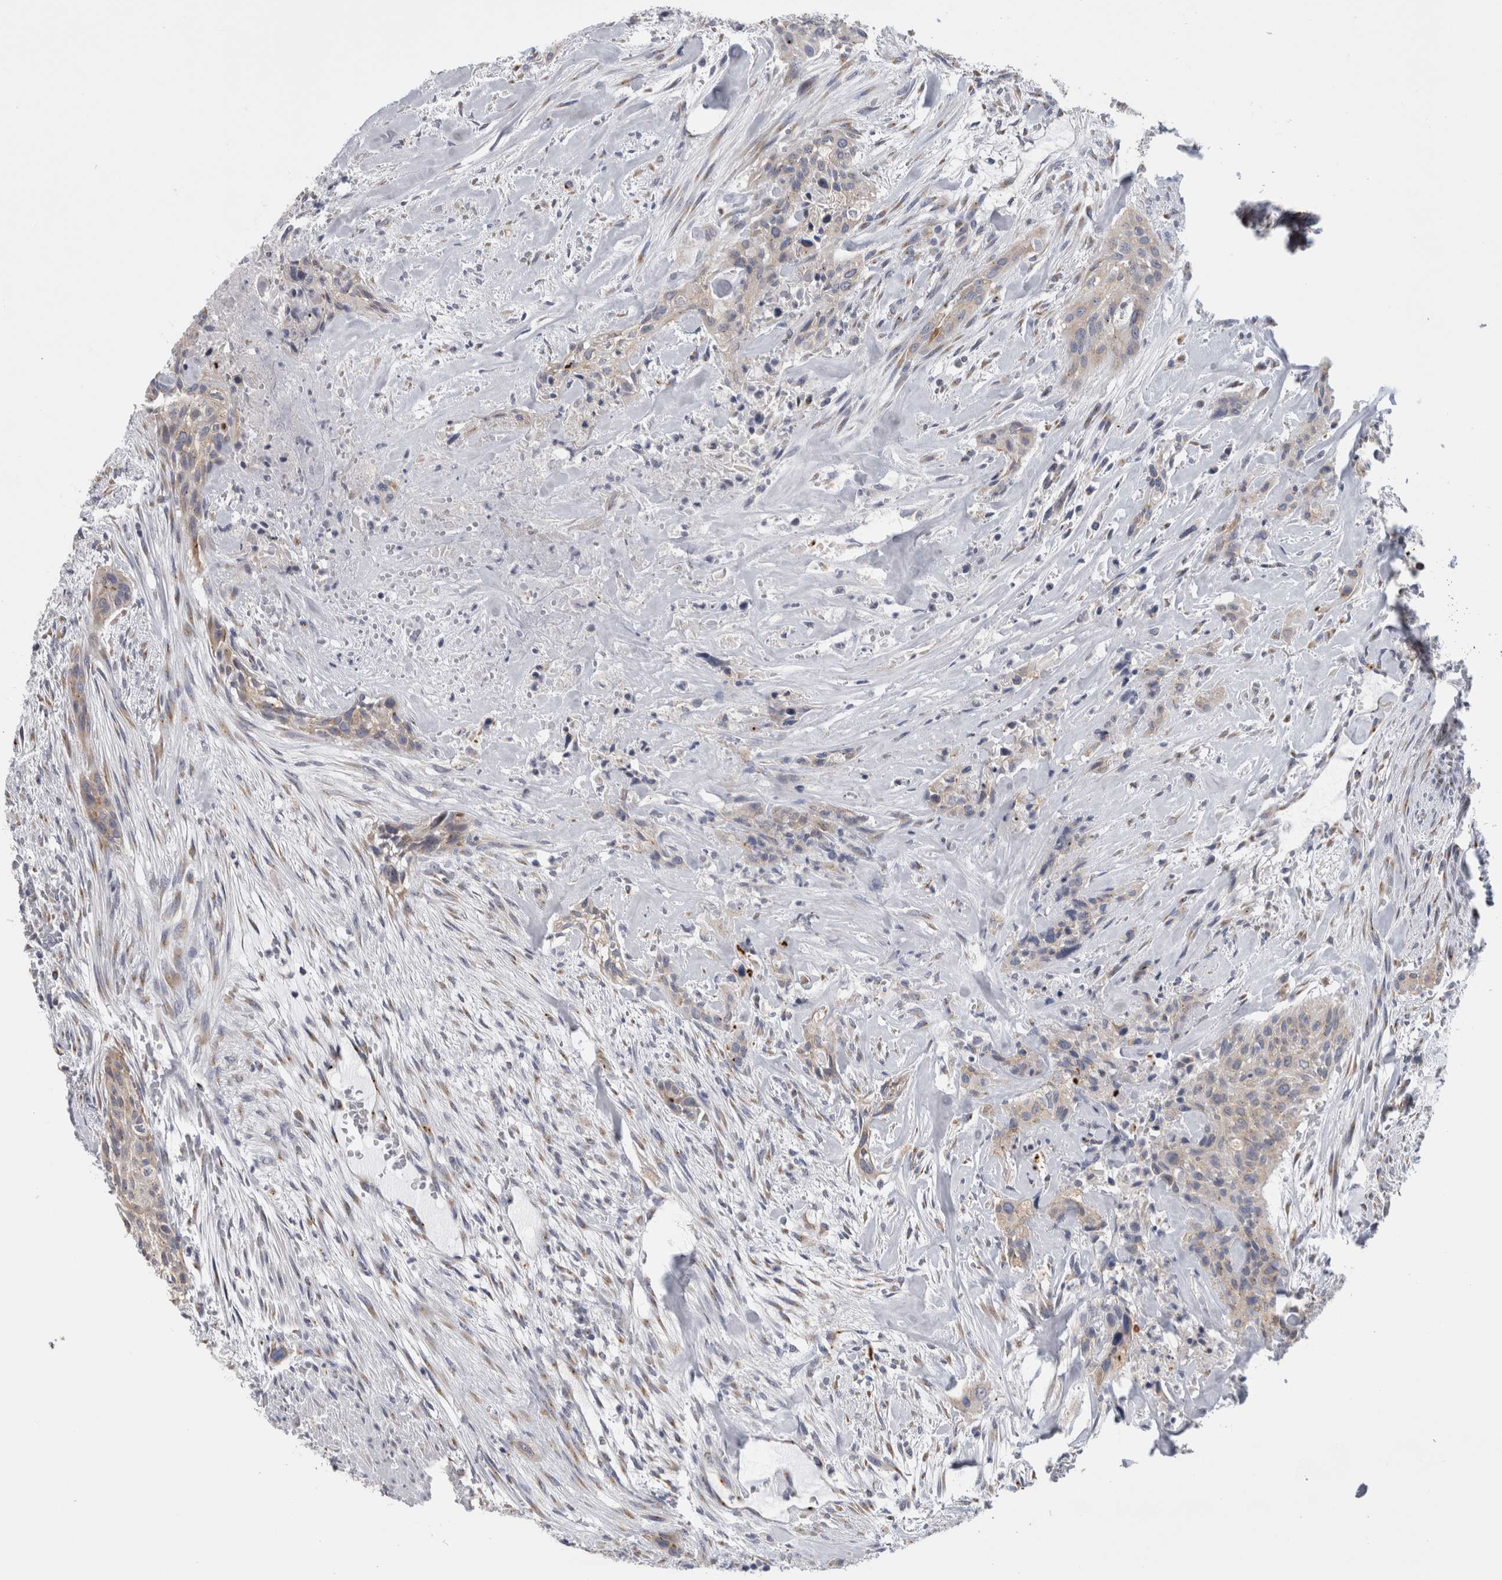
{"staining": {"intensity": "weak", "quantity": ">75%", "location": "cytoplasmic/membranous"}, "tissue": "urothelial cancer", "cell_type": "Tumor cells", "image_type": "cancer", "snomed": [{"axis": "morphology", "description": "Urothelial carcinoma, High grade"}, {"axis": "topography", "description": "Urinary bladder"}], "caption": "Immunohistochemistry histopathology image of urothelial cancer stained for a protein (brown), which shows low levels of weak cytoplasmic/membranous staining in approximately >75% of tumor cells.", "gene": "AKAP9", "patient": {"sex": "male", "age": 35}}